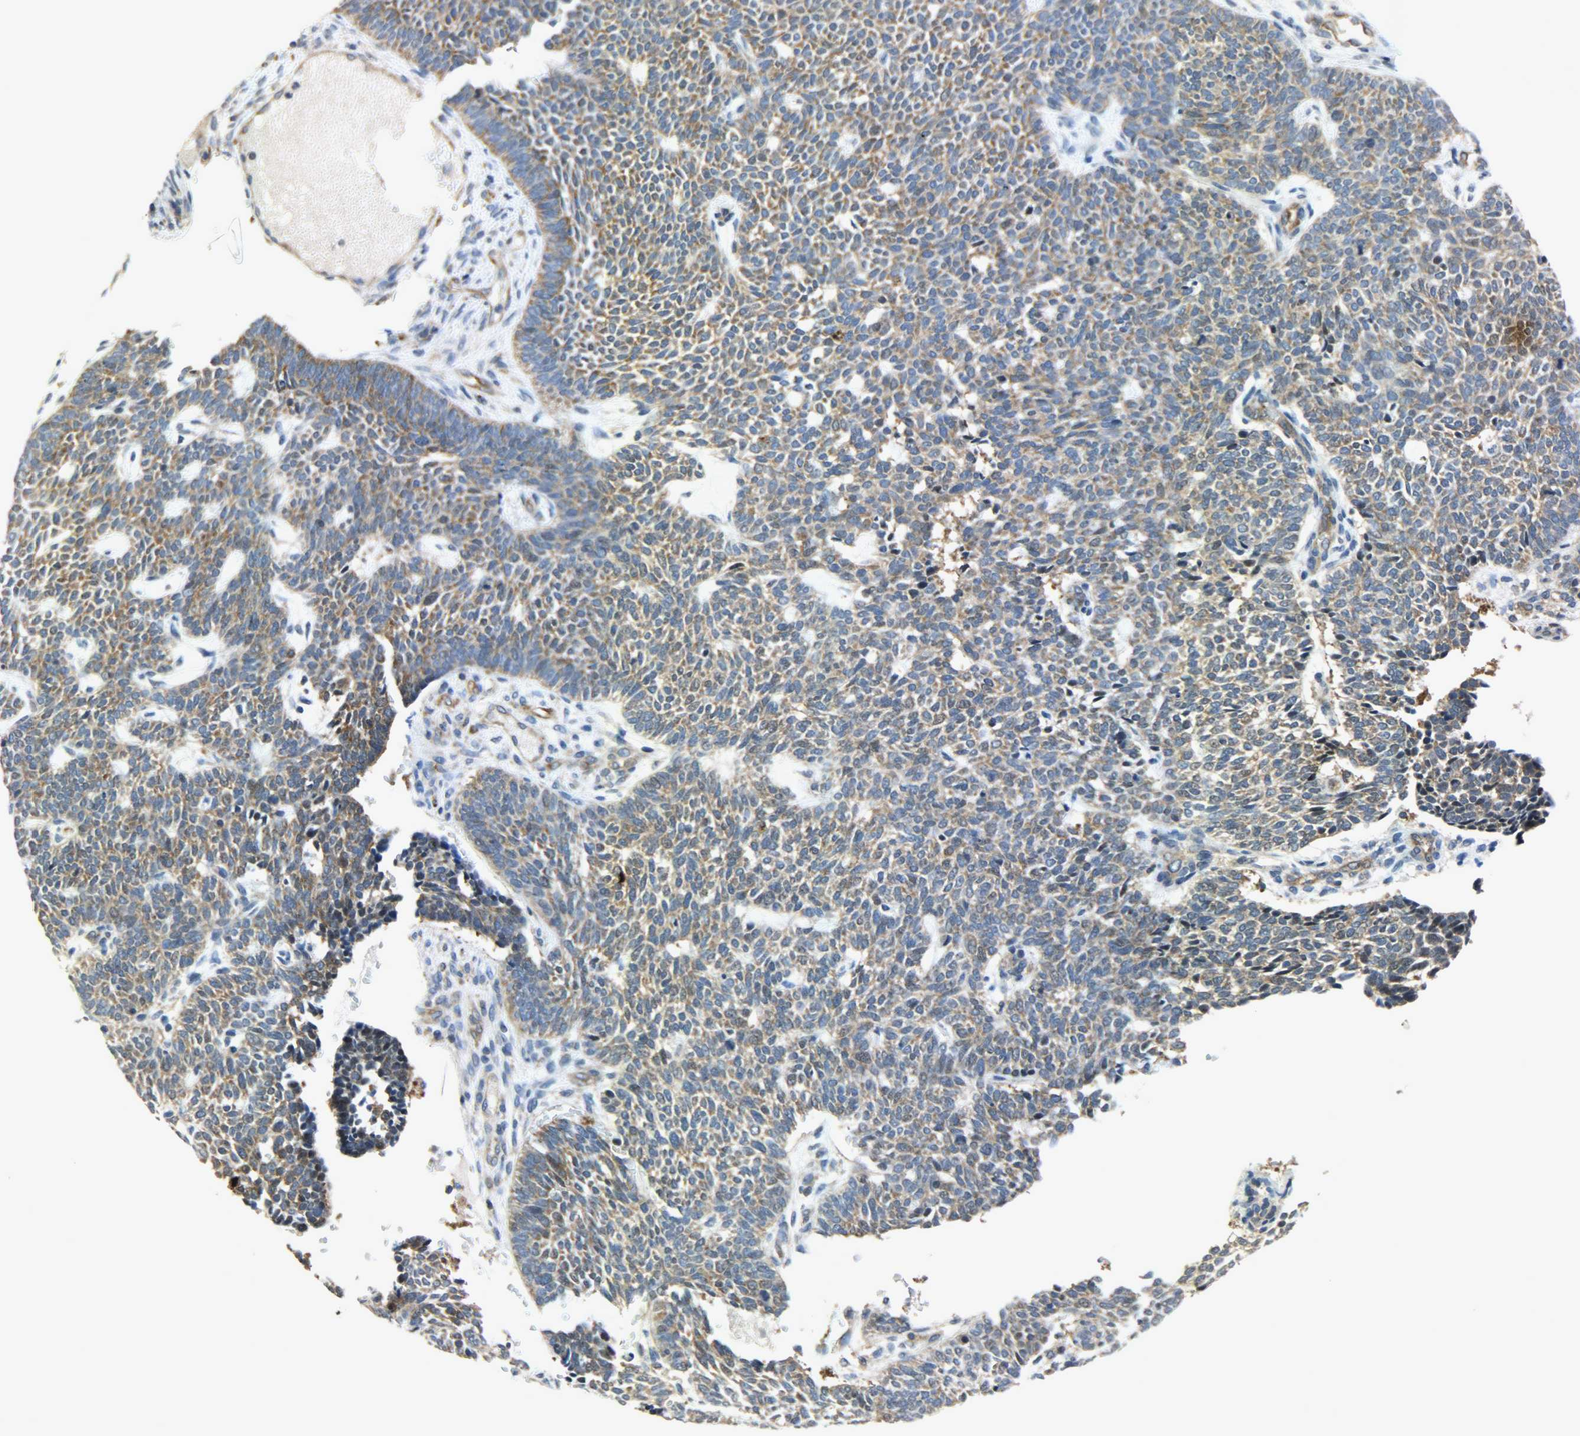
{"staining": {"intensity": "moderate", "quantity": ">75%", "location": "cytoplasmic/membranous"}, "tissue": "skin cancer", "cell_type": "Tumor cells", "image_type": "cancer", "snomed": [{"axis": "morphology", "description": "Normal tissue, NOS"}, {"axis": "morphology", "description": "Basal cell carcinoma"}, {"axis": "topography", "description": "Skin"}], "caption": "IHC of human skin basal cell carcinoma shows medium levels of moderate cytoplasmic/membranous positivity in about >75% of tumor cells.", "gene": "GIT2", "patient": {"sex": "male", "age": 87}}